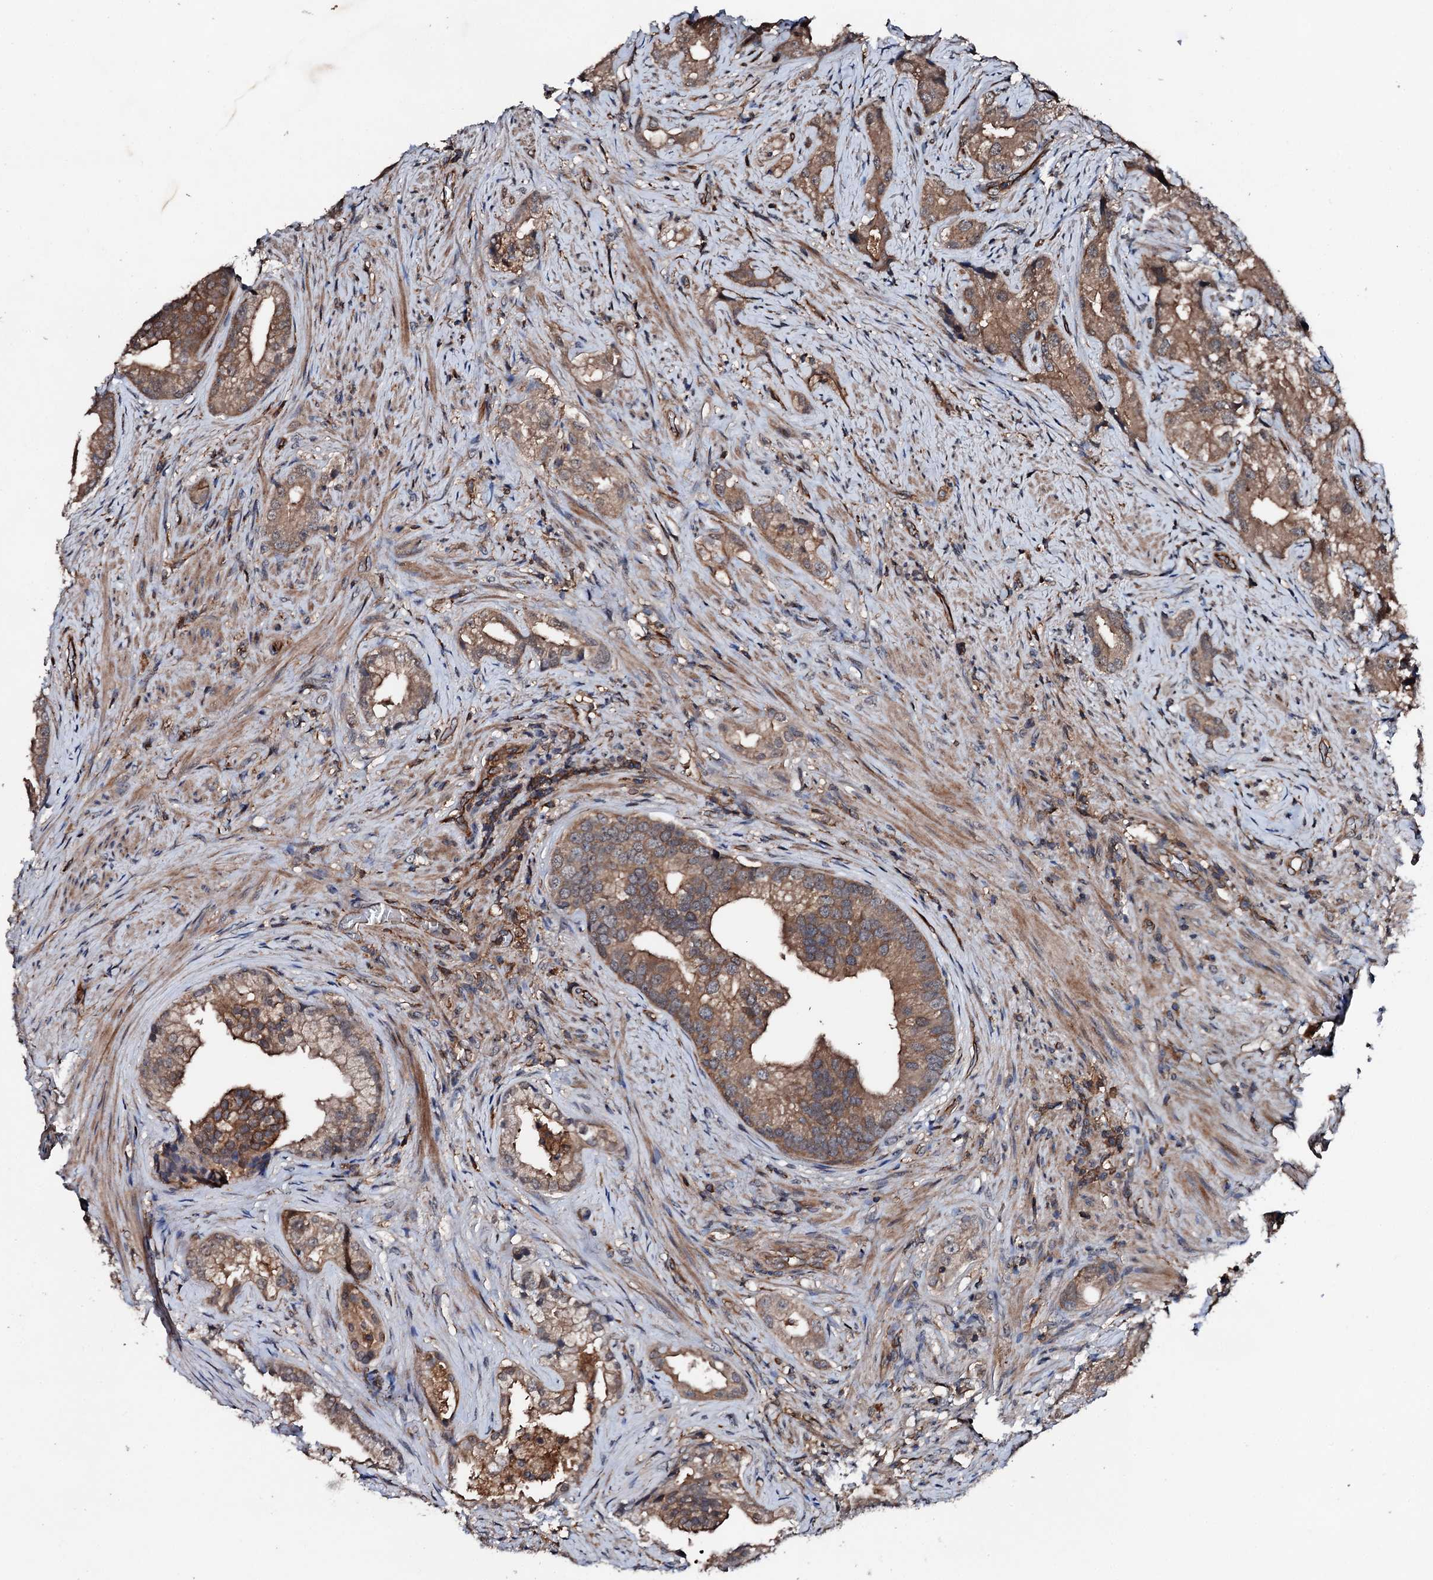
{"staining": {"intensity": "moderate", "quantity": ">75%", "location": "cytoplasmic/membranous"}, "tissue": "prostate cancer", "cell_type": "Tumor cells", "image_type": "cancer", "snomed": [{"axis": "morphology", "description": "Adenocarcinoma, Low grade"}, {"axis": "topography", "description": "Prostate"}], "caption": "This is a photomicrograph of immunohistochemistry (IHC) staining of prostate low-grade adenocarcinoma, which shows moderate positivity in the cytoplasmic/membranous of tumor cells.", "gene": "FGD4", "patient": {"sex": "male", "age": 71}}